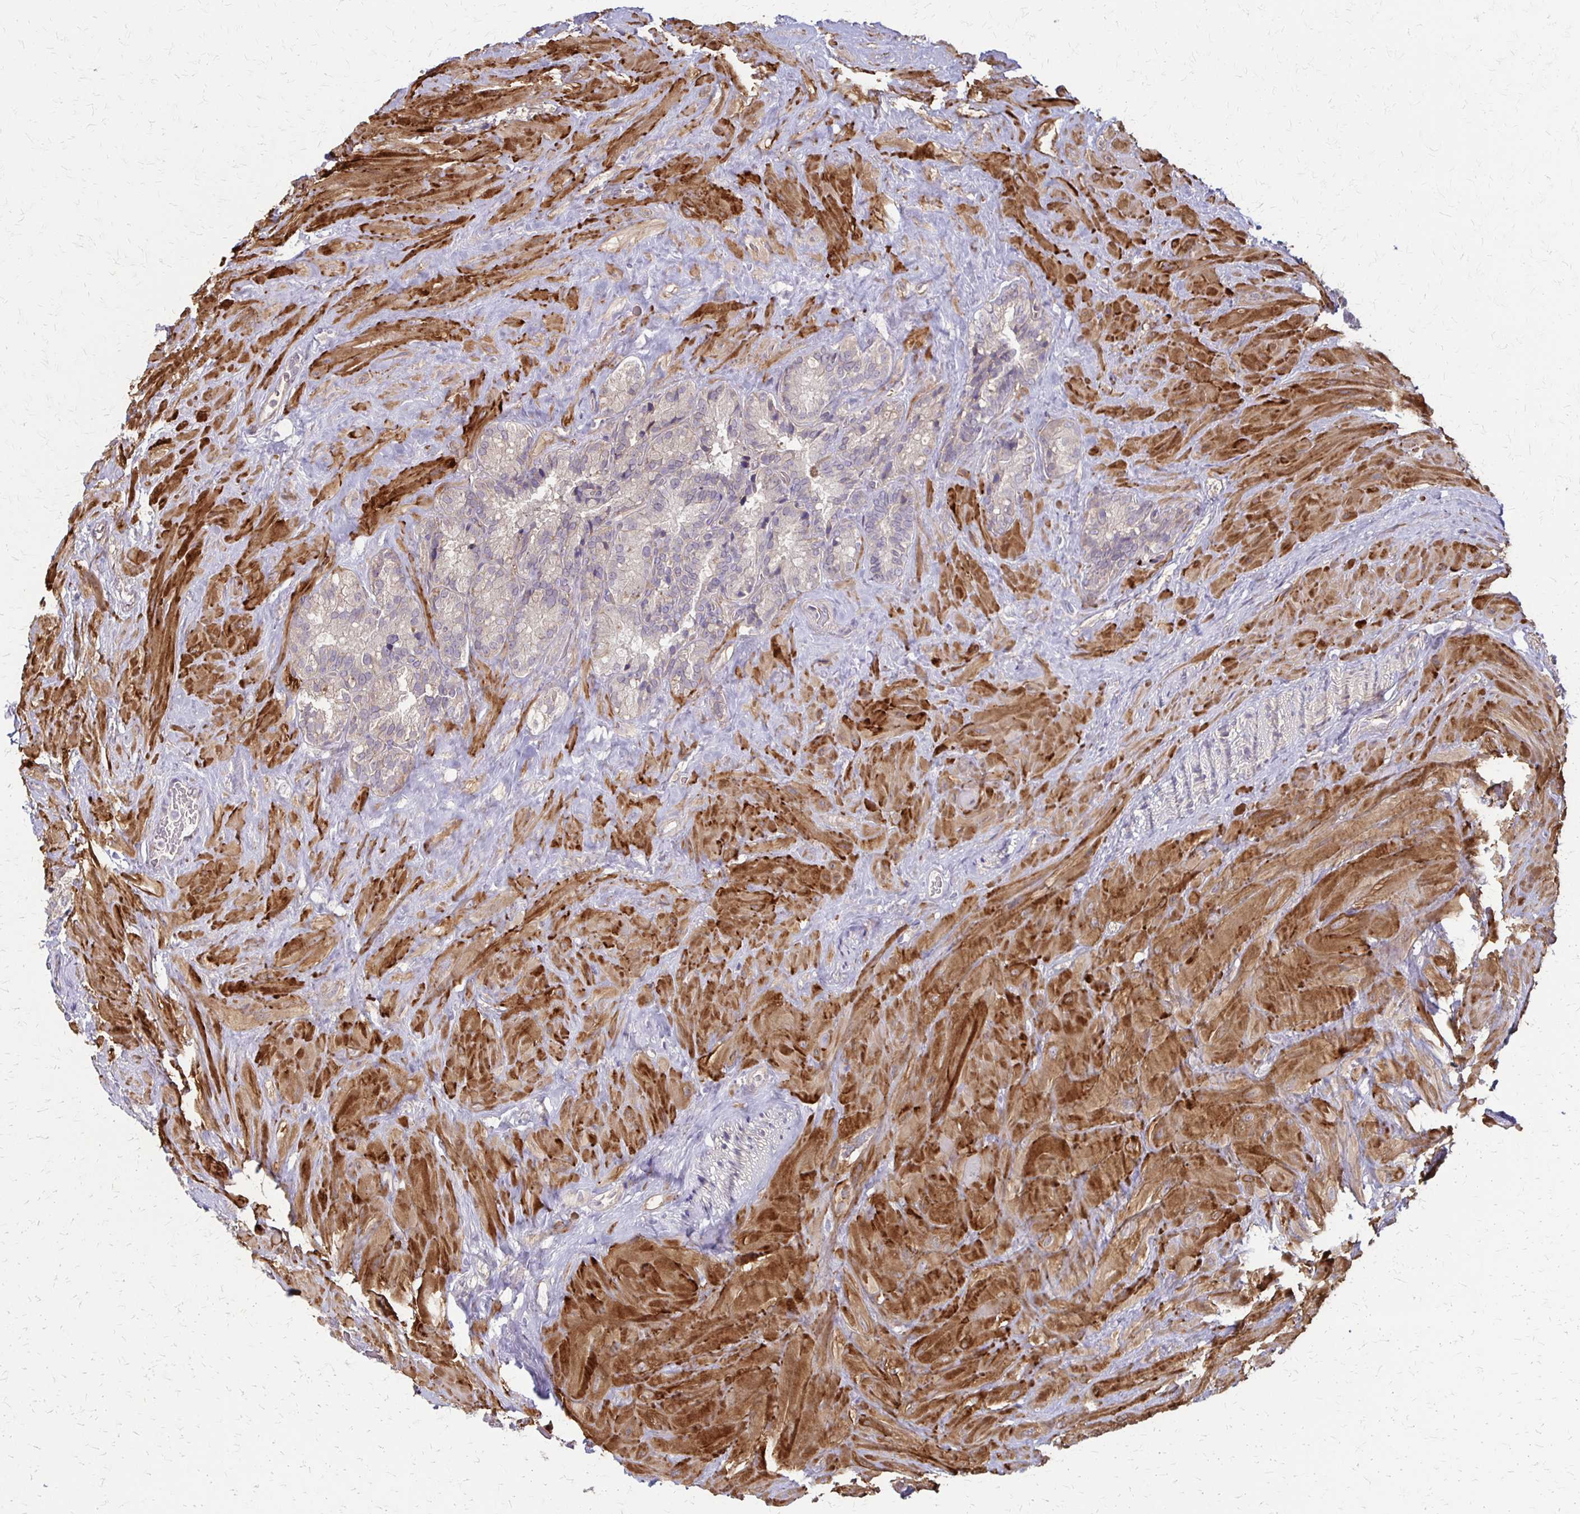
{"staining": {"intensity": "negative", "quantity": "none", "location": "none"}, "tissue": "seminal vesicle", "cell_type": "Glandular cells", "image_type": "normal", "snomed": [{"axis": "morphology", "description": "Normal tissue, NOS"}, {"axis": "topography", "description": "Seminal veicle"}], "caption": "This is an IHC histopathology image of benign human seminal vesicle. There is no staining in glandular cells.", "gene": "CFL2", "patient": {"sex": "male", "age": 60}}